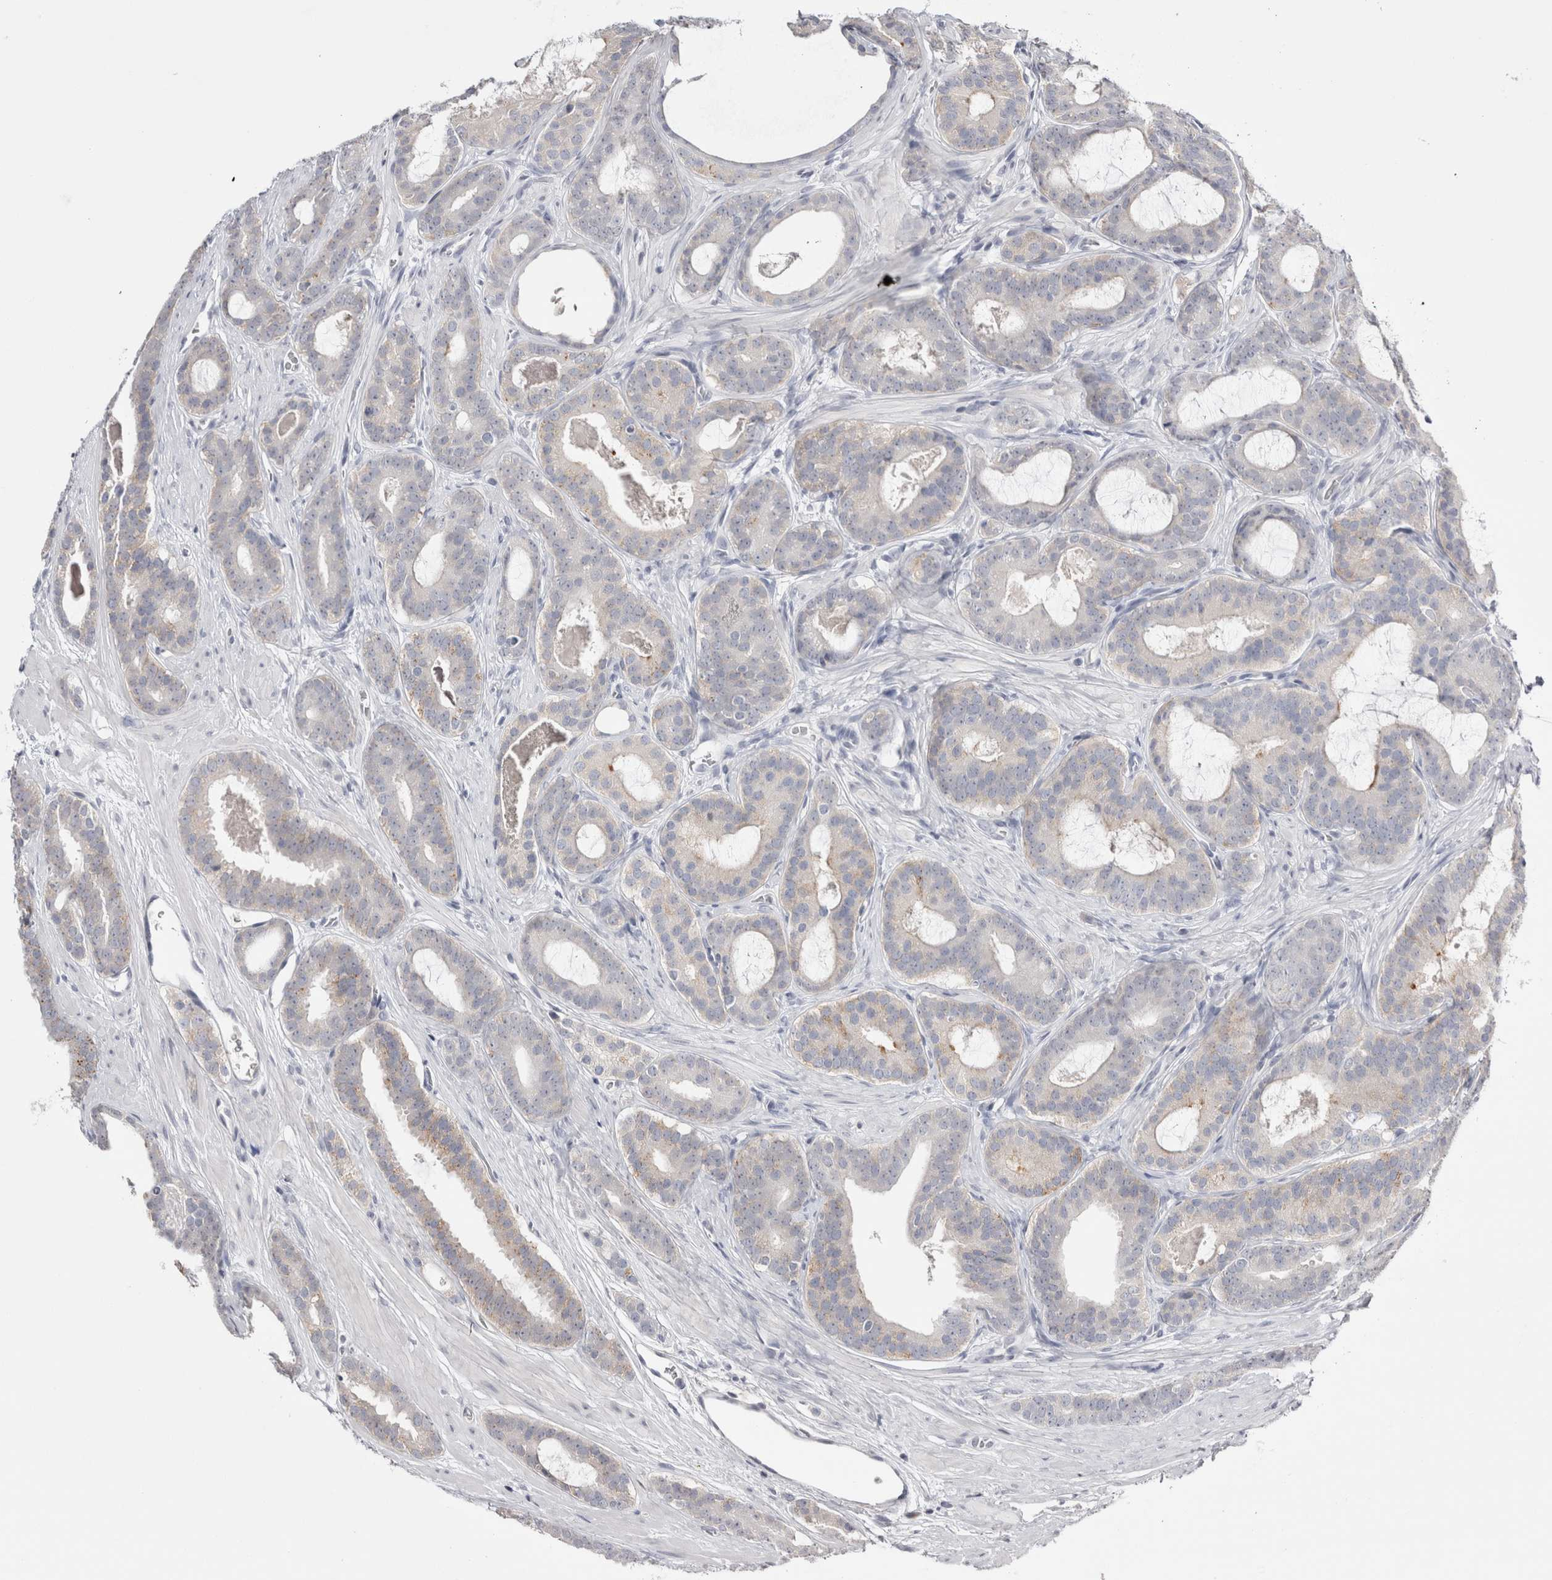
{"staining": {"intensity": "negative", "quantity": "none", "location": "none"}, "tissue": "prostate cancer", "cell_type": "Tumor cells", "image_type": "cancer", "snomed": [{"axis": "morphology", "description": "Adenocarcinoma, High grade"}, {"axis": "topography", "description": "Prostate"}], "caption": "The immunohistochemistry (IHC) image has no significant expression in tumor cells of prostate high-grade adenocarcinoma tissue.", "gene": "FNDC8", "patient": {"sex": "male", "age": 60}}